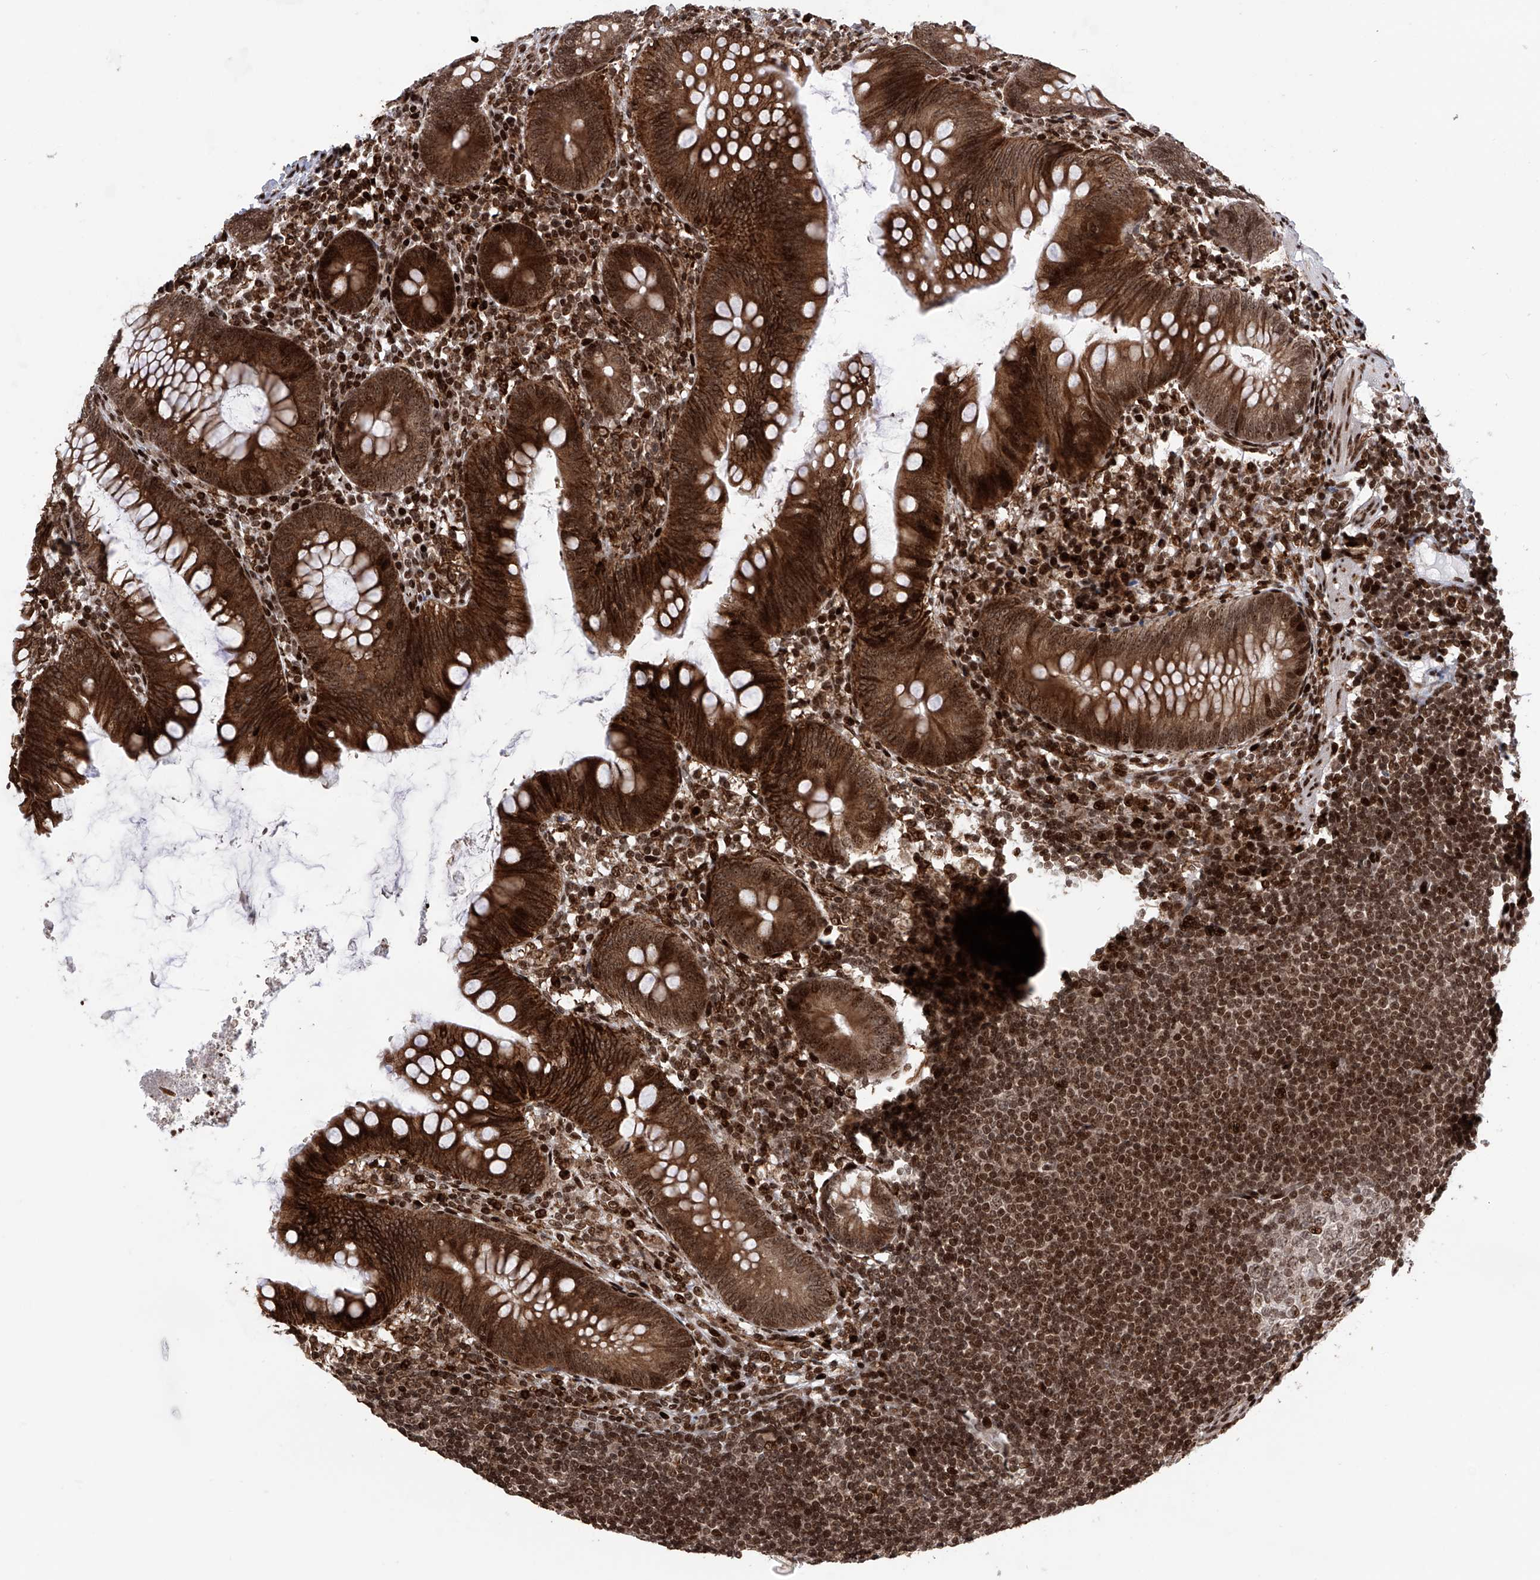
{"staining": {"intensity": "strong", "quantity": ">75%", "location": "cytoplasmic/membranous,nuclear"}, "tissue": "appendix", "cell_type": "Glandular cells", "image_type": "normal", "snomed": [{"axis": "morphology", "description": "Normal tissue, NOS"}, {"axis": "topography", "description": "Appendix"}], "caption": "Immunohistochemistry image of benign appendix: human appendix stained using immunohistochemistry (IHC) displays high levels of strong protein expression localized specifically in the cytoplasmic/membranous,nuclear of glandular cells, appearing as a cytoplasmic/membranous,nuclear brown color.", "gene": "PAK1IP1", "patient": {"sex": "female", "age": 62}}